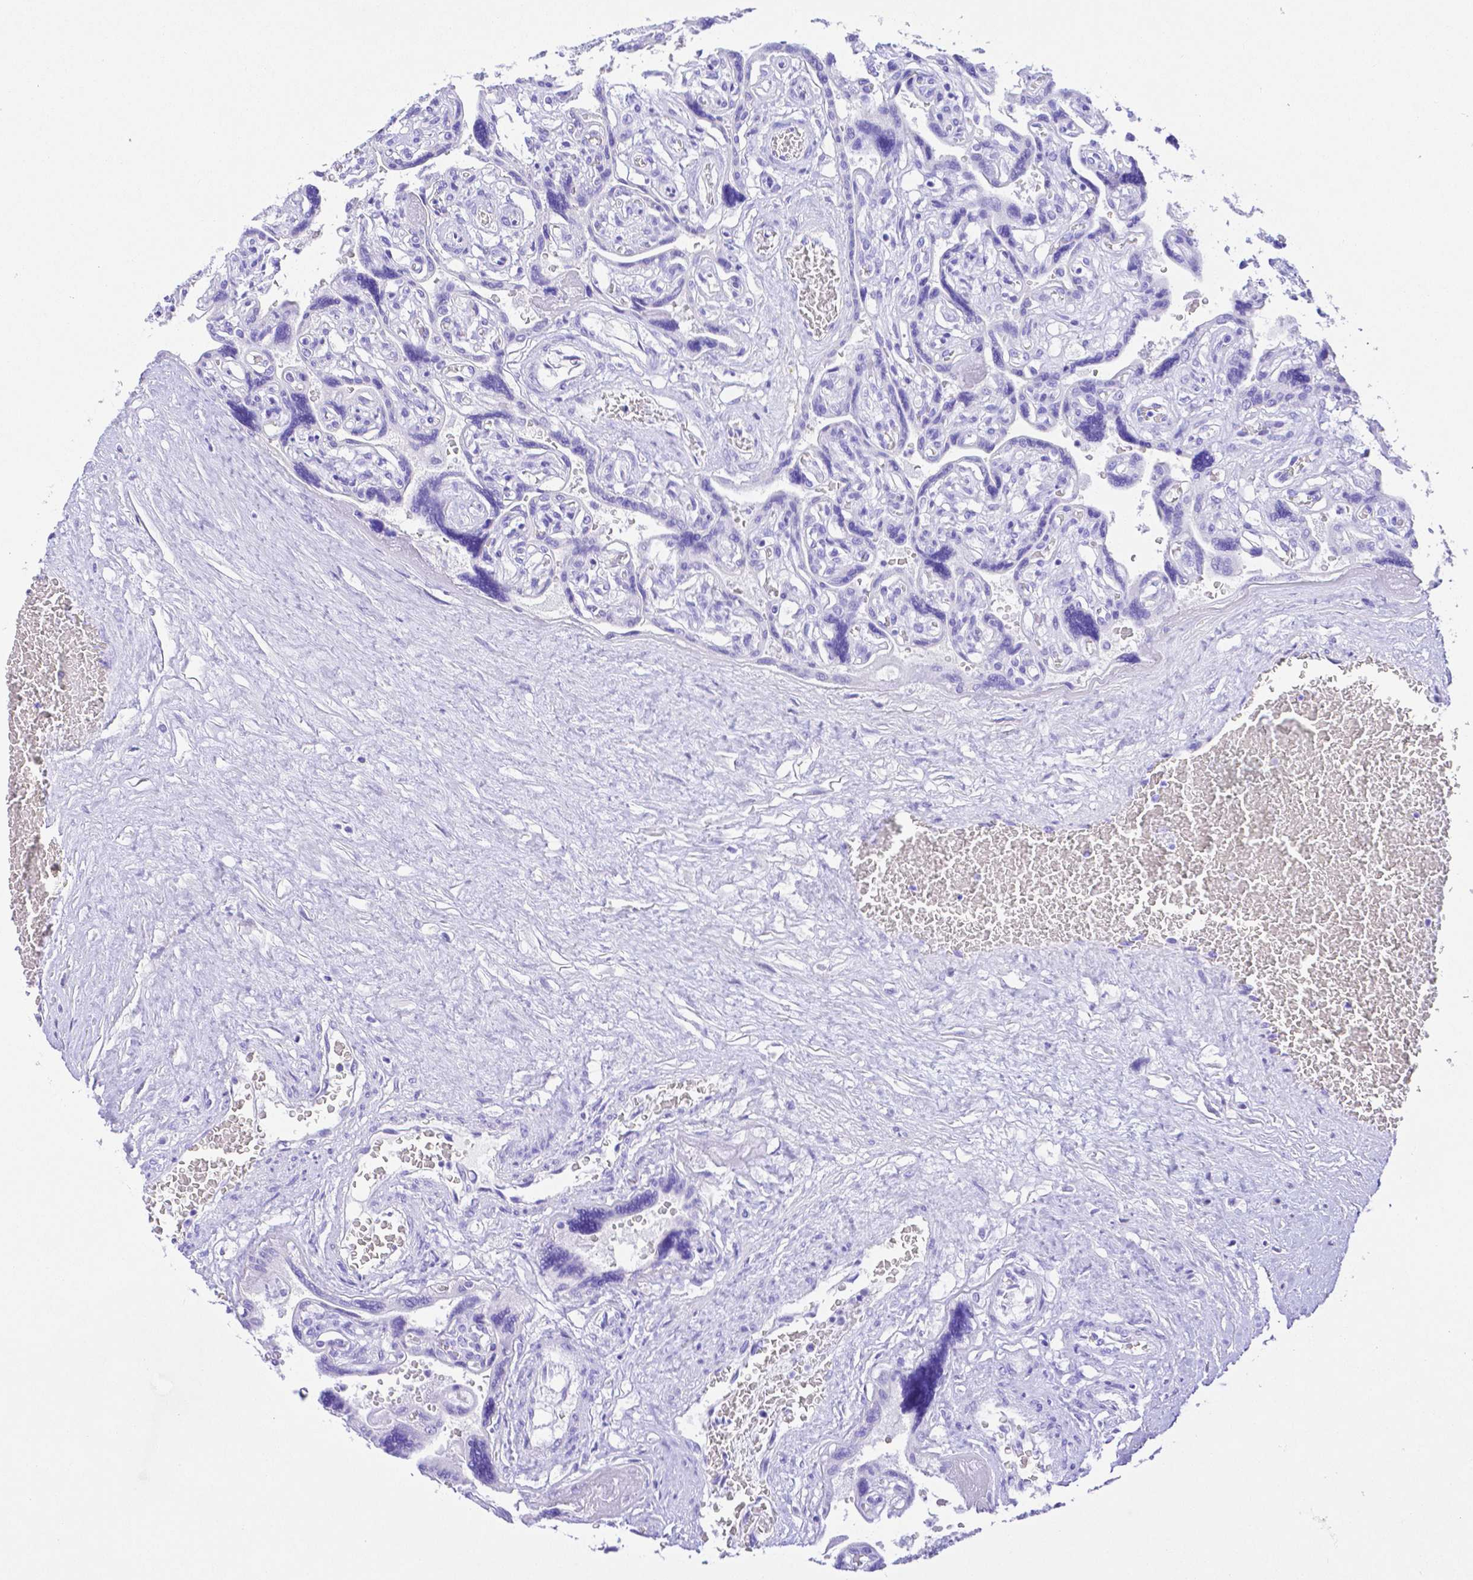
{"staining": {"intensity": "weak", "quantity": ">75%", "location": "cytoplasmic/membranous"}, "tissue": "placenta", "cell_type": "Decidual cells", "image_type": "normal", "snomed": [{"axis": "morphology", "description": "Normal tissue, NOS"}, {"axis": "topography", "description": "Placenta"}], "caption": "This image displays immunohistochemistry staining of unremarkable placenta, with low weak cytoplasmic/membranous positivity in about >75% of decidual cells.", "gene": "SMR3A", "patient": {"sex": "female", "age": 32}}